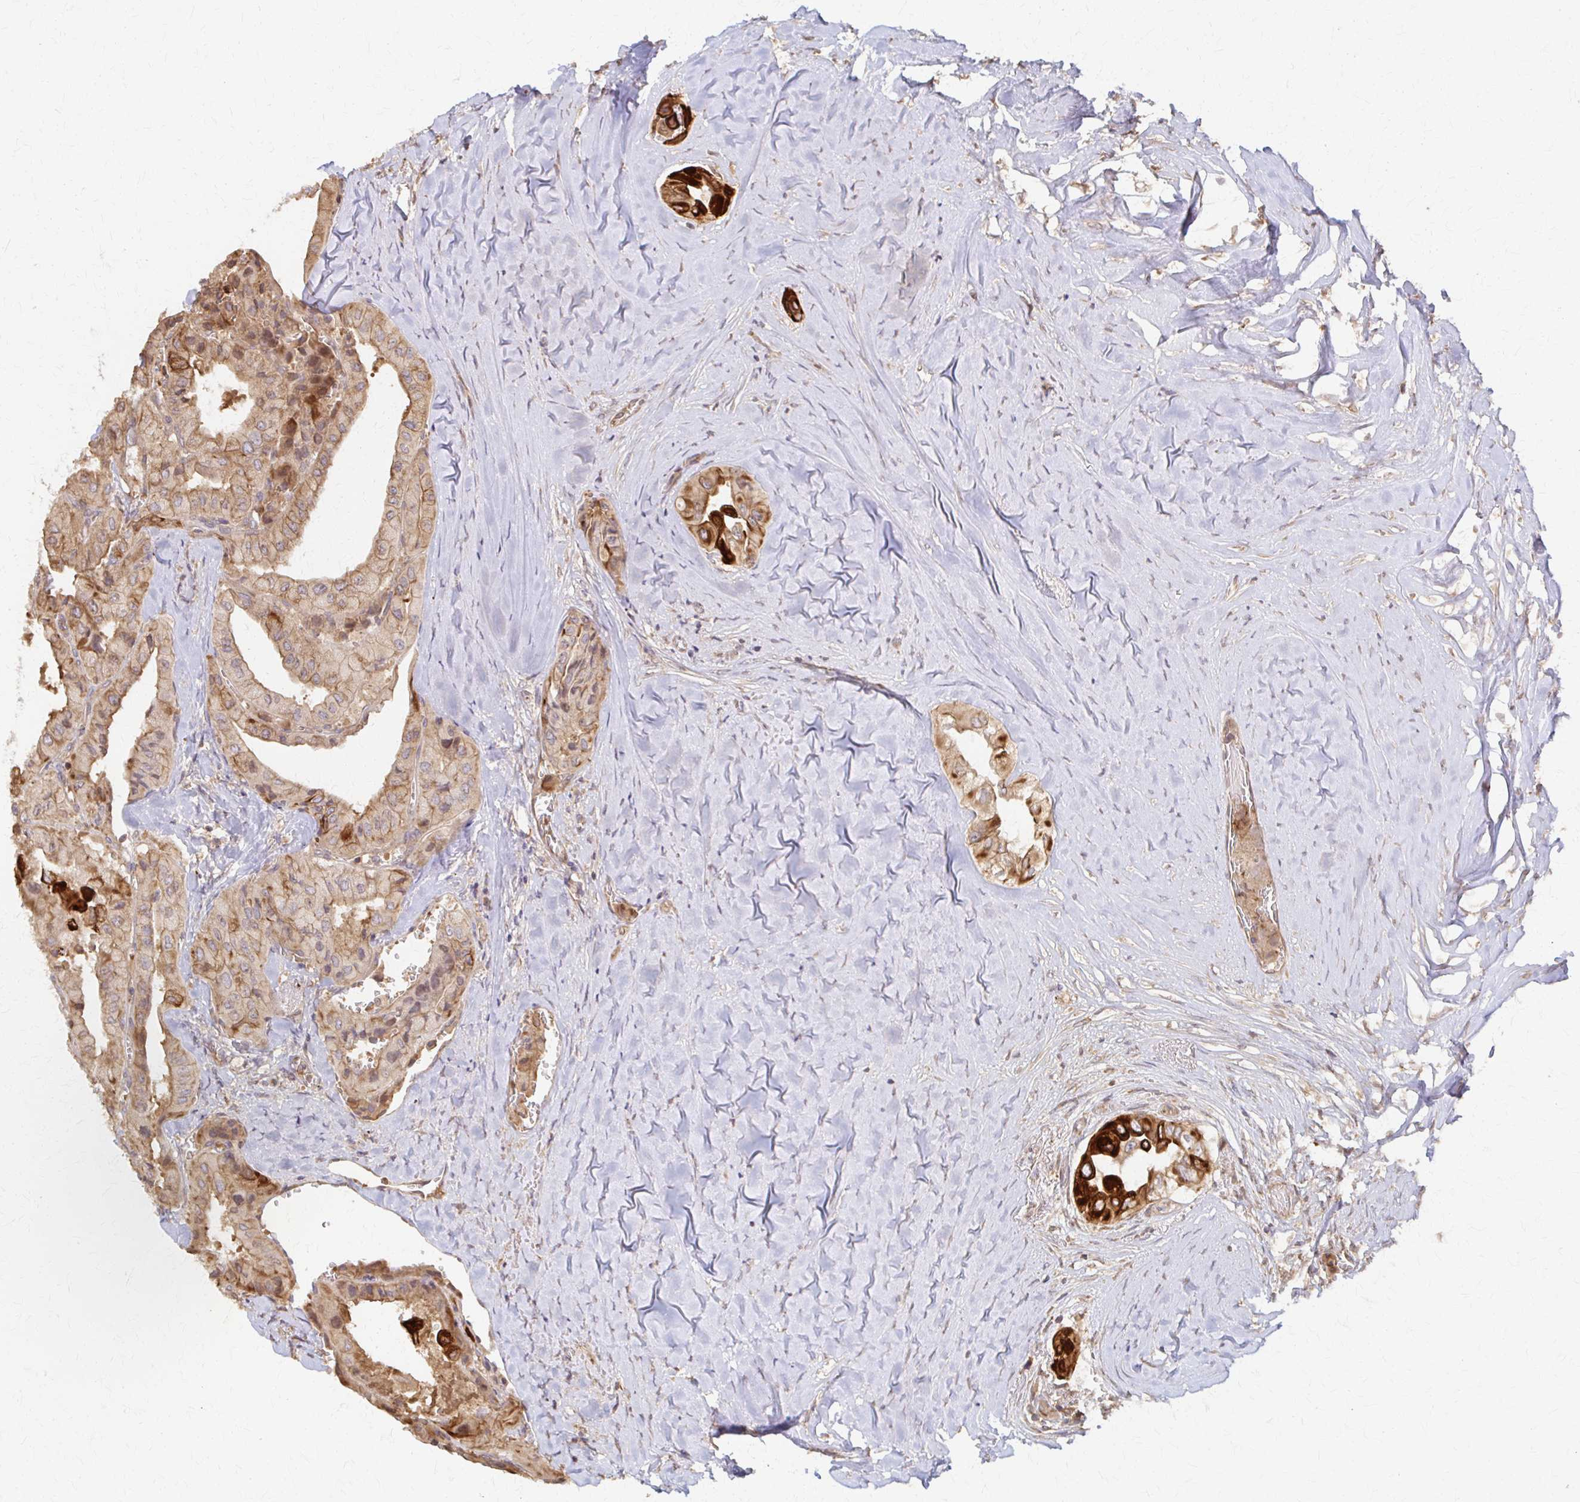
{"staining": {"intensity": "moderate", "quantity": ">75%", "location": "cytoplasmic/membranous"}, "tissue": "thyroid cancer", "cell_type": "Tumor cells", "image_type": "cancer", "snomed": [{"axis": "morphology", "description": "Normal tissue, NOS"}, {"axis": "morphology", "description": "Papillary adenocarcinoma, NOS"}, {"axis": "topography", "description": "Thyroid gland"}], "caption": "Thyroid cancer stained with DAB (3,3'-diaminobenzidine) IHC exhibits medium levels of moderate cytoplasmic/membranous staining in about >75% of tumor cells. Using DAB (3,3'-diaminobenzidine) (brown) and hematoxylin (blue) stains, captured at high magnification using brightfield microscopy.", "gene": "ARHGAP35", "patient": {"sex": "female", "age": 59}}